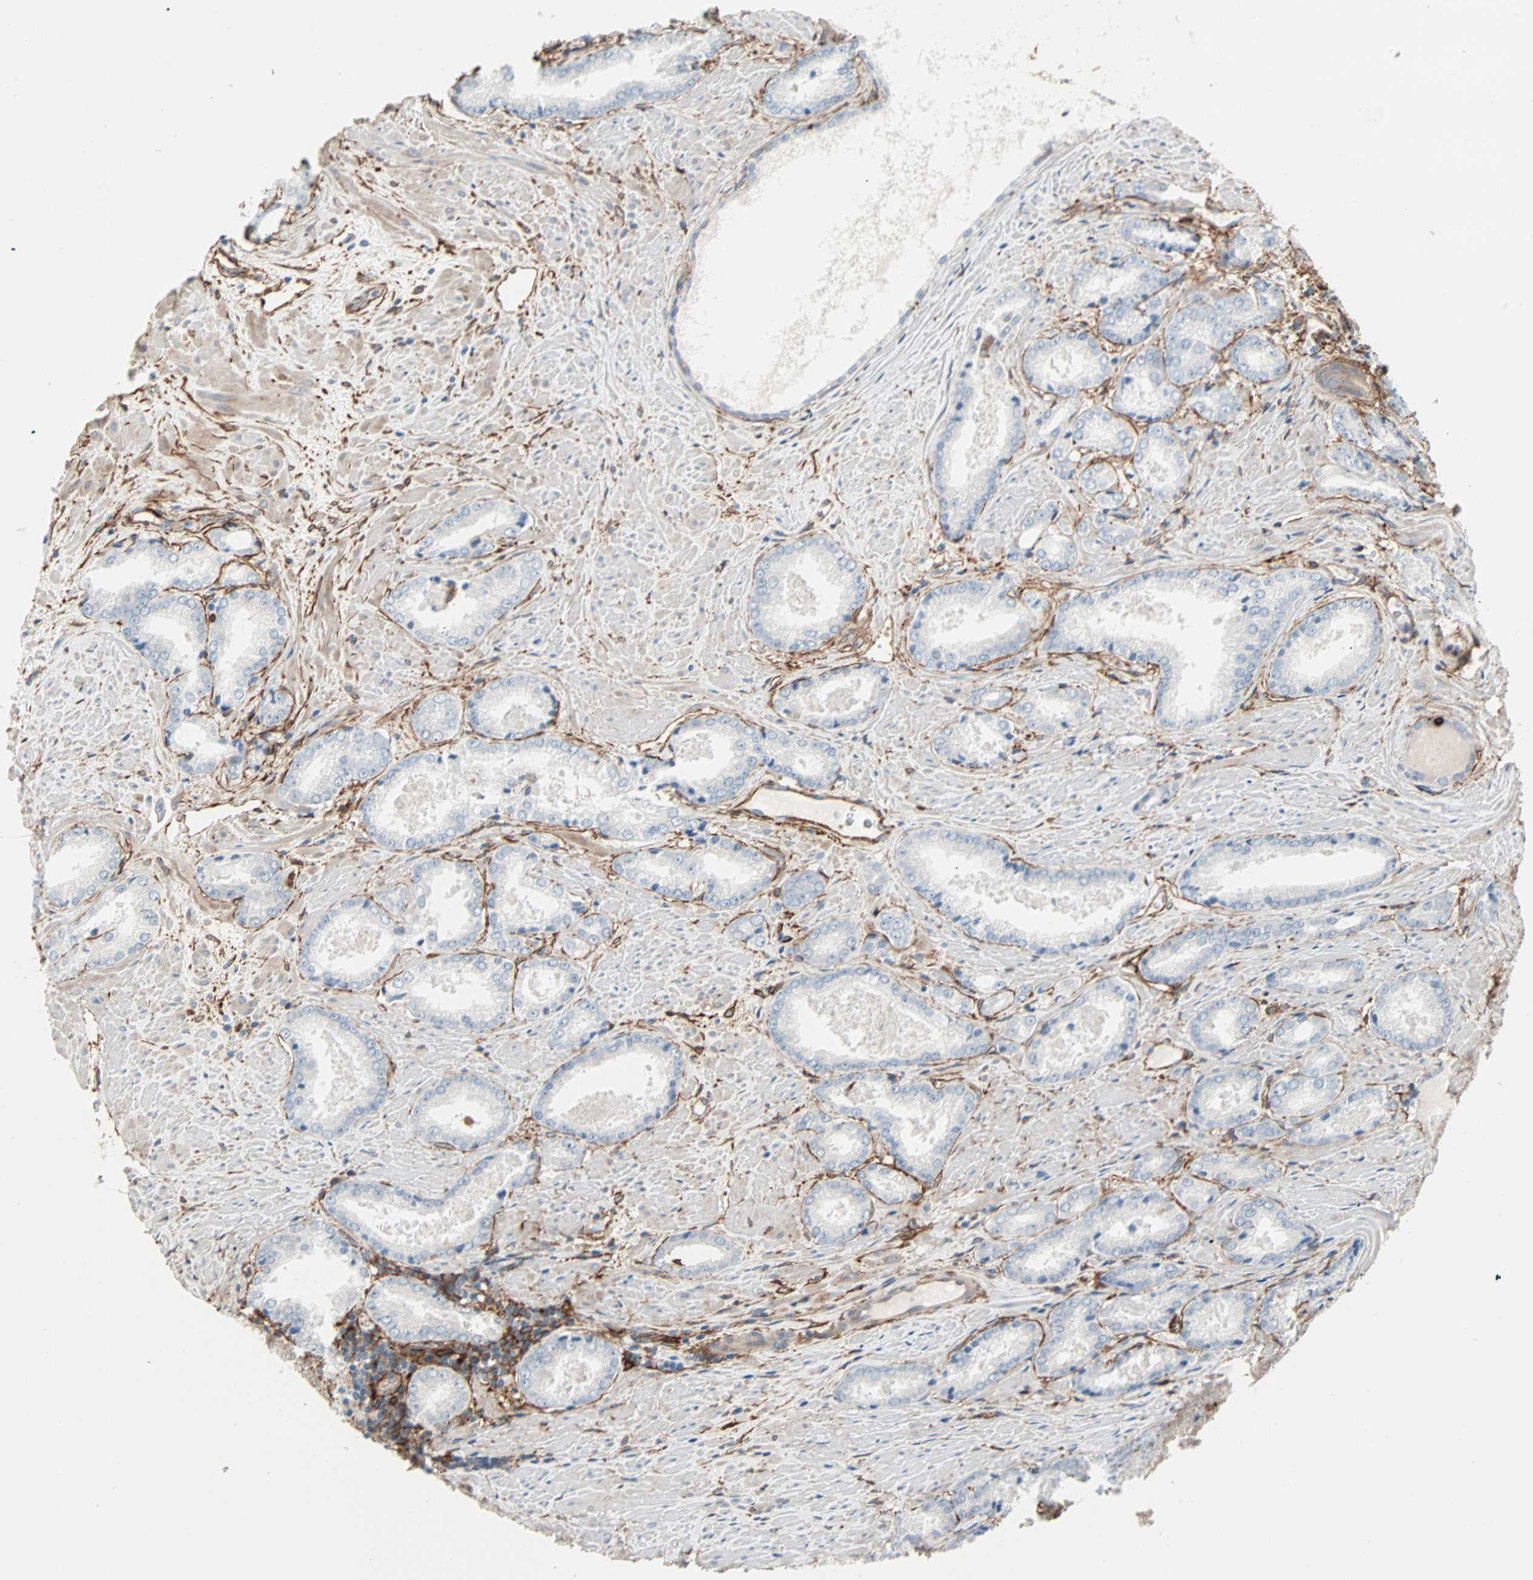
{"staining": {"intensity": "negative", "quantity": "none", "location": "none"}, "tissue": "prostate cancer", "cell_type": "Tumor cells", "image_type": "cancer", "snomed": [{"axis": "morphology", "description": "Adenocarcinoma, Low grade"}, {"axis": "topography", "description": "Prostate"}], "caption": "DAB (3,3'-diaminobenzidine) immunohistochemical staining of human prostate cancer (adenocarcinoma (low-grade)) shows no significant positivity in tumor cells.", "gene": "EPB41L2", "patient": {"sex": "male", "age": 64}}